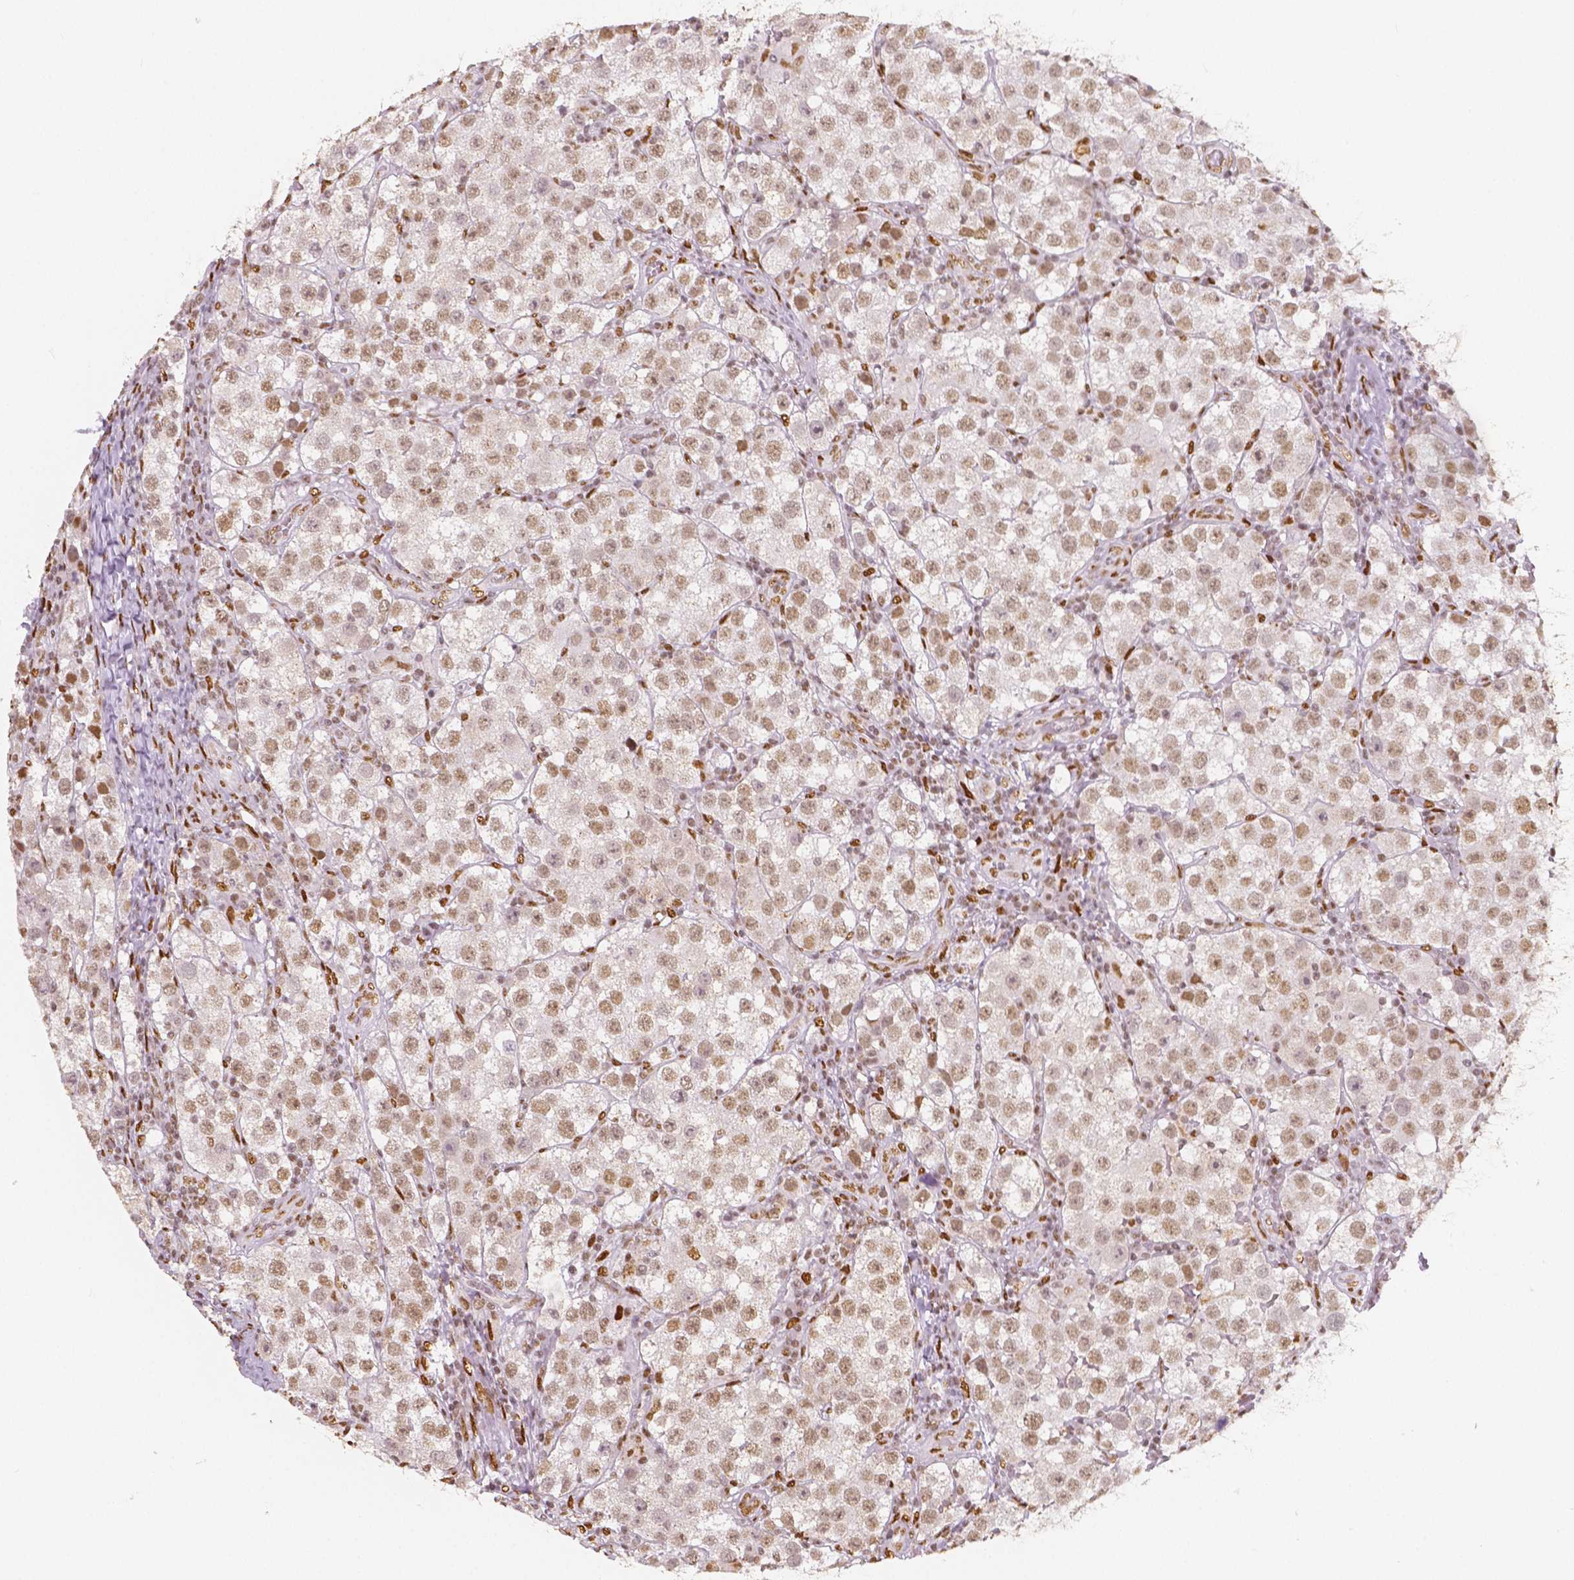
{"staining": {"intensity": "weak", "quantity": ">75%", "location": "nuclear"}, "tissue": "testis cancer", "cell_type": "Tumor cells", "image_type": "cancer", "snomed": [{"axis": "morphology", "description": "Seminoma, NOS"}, {"axis": "topography", "description": "Testis"}], "caption": "Testis cancer stained with a brown dye reveals weak nuclear positive expression in about >75% of tumor cells.", "gene": "NUCKS1", "patient": {"sex": "male", "age": 37}}